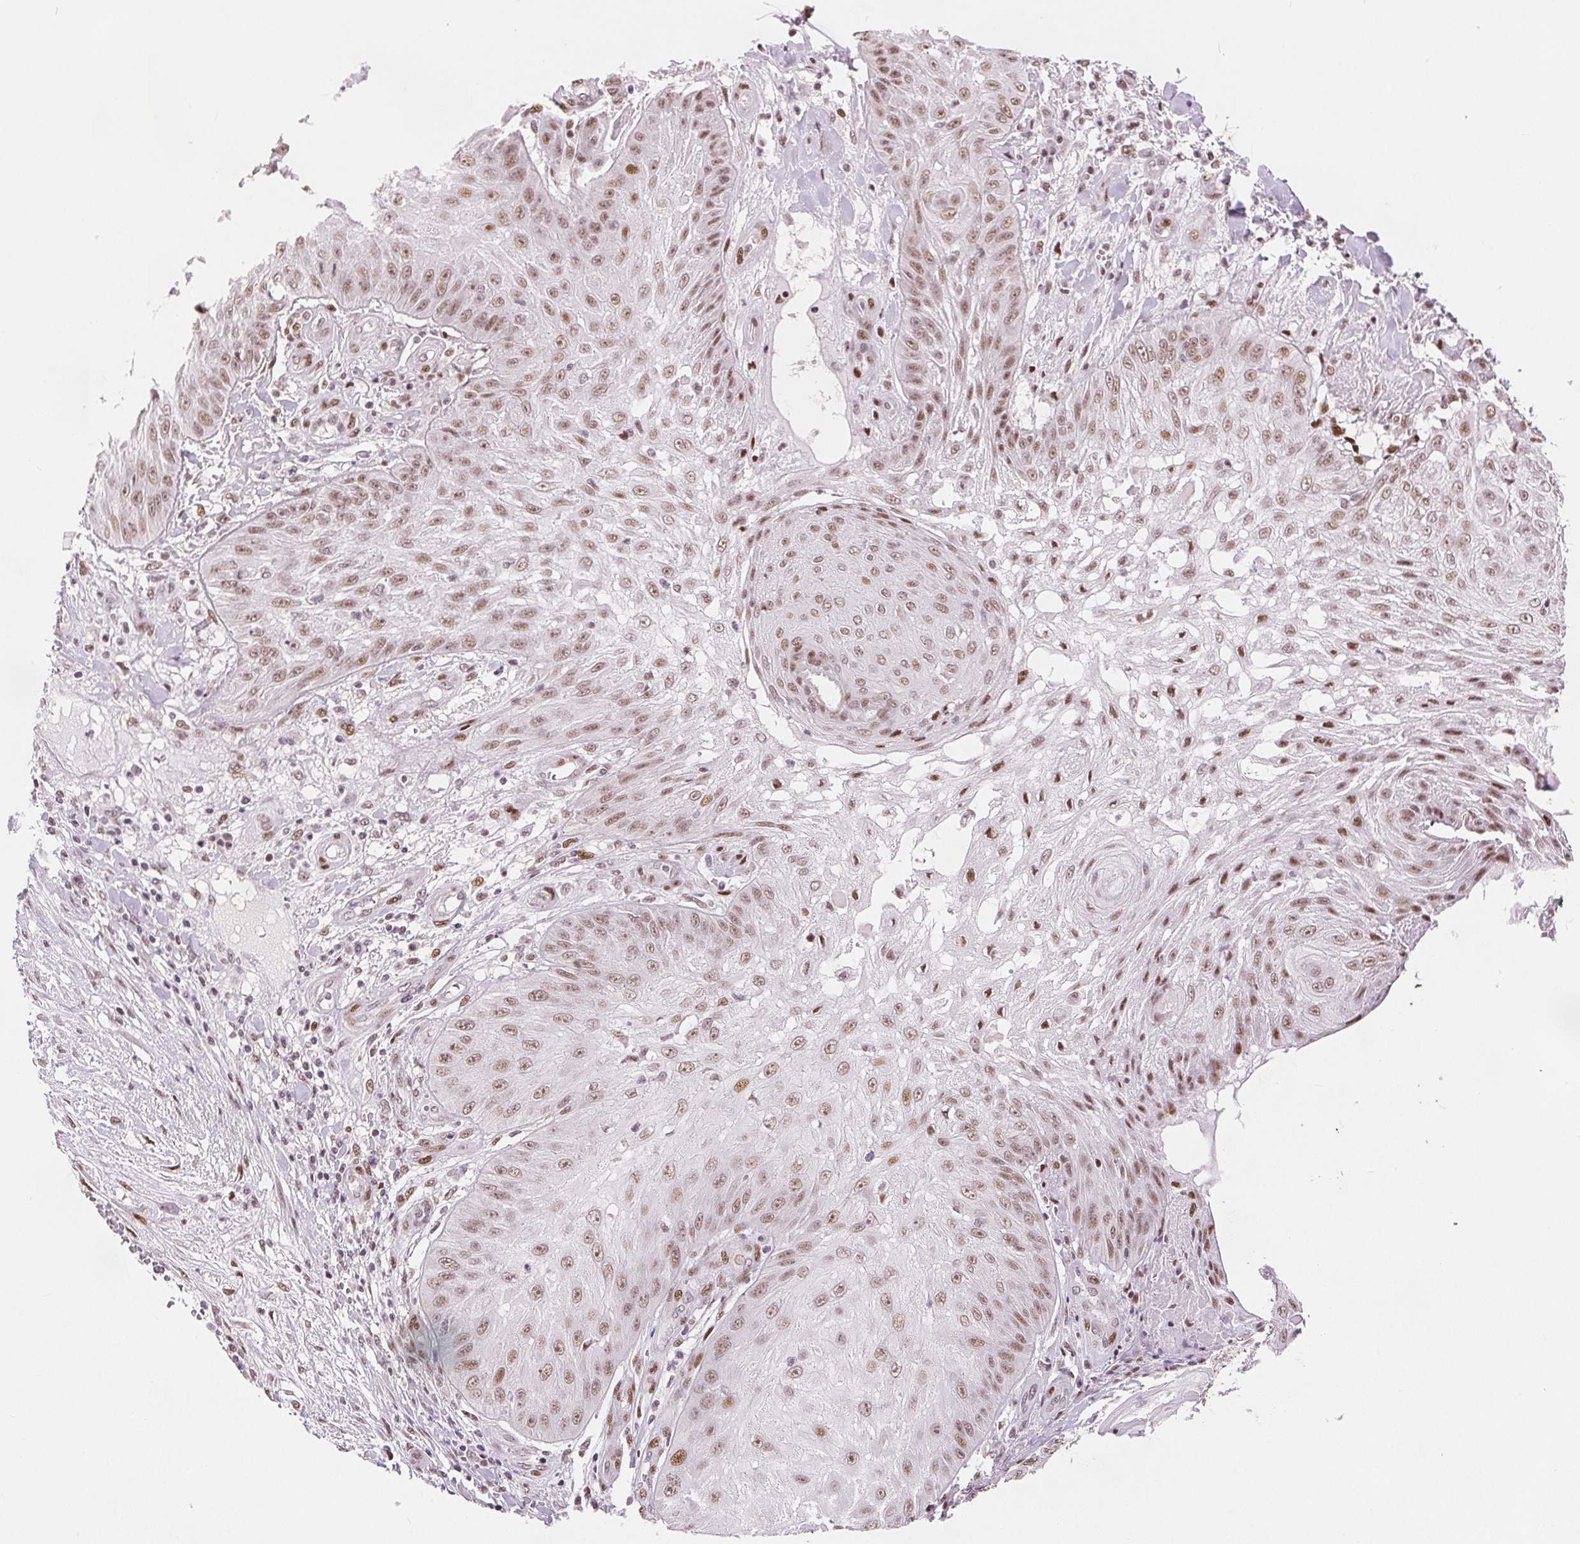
{"staining": {"intensity": "weak", "quantity": ">75%", "location": "nuclear"}, "tissue": "skin cancer", "cell_type": "Tumor cells", "image_type": "cancer", "snomed": [{"axis": "morphology", "description": "Squamous cell carcinoma, NOS"}, {"axis": "topography", "description": "Skin"}], "caption": "The photomicrograph demonstrates staining of skin cancer, revealing weak nuclear protein staining (brown color) within tumor cells.", "gene": "ZNF703", "patient": {"sex": "male", "age": 70}}